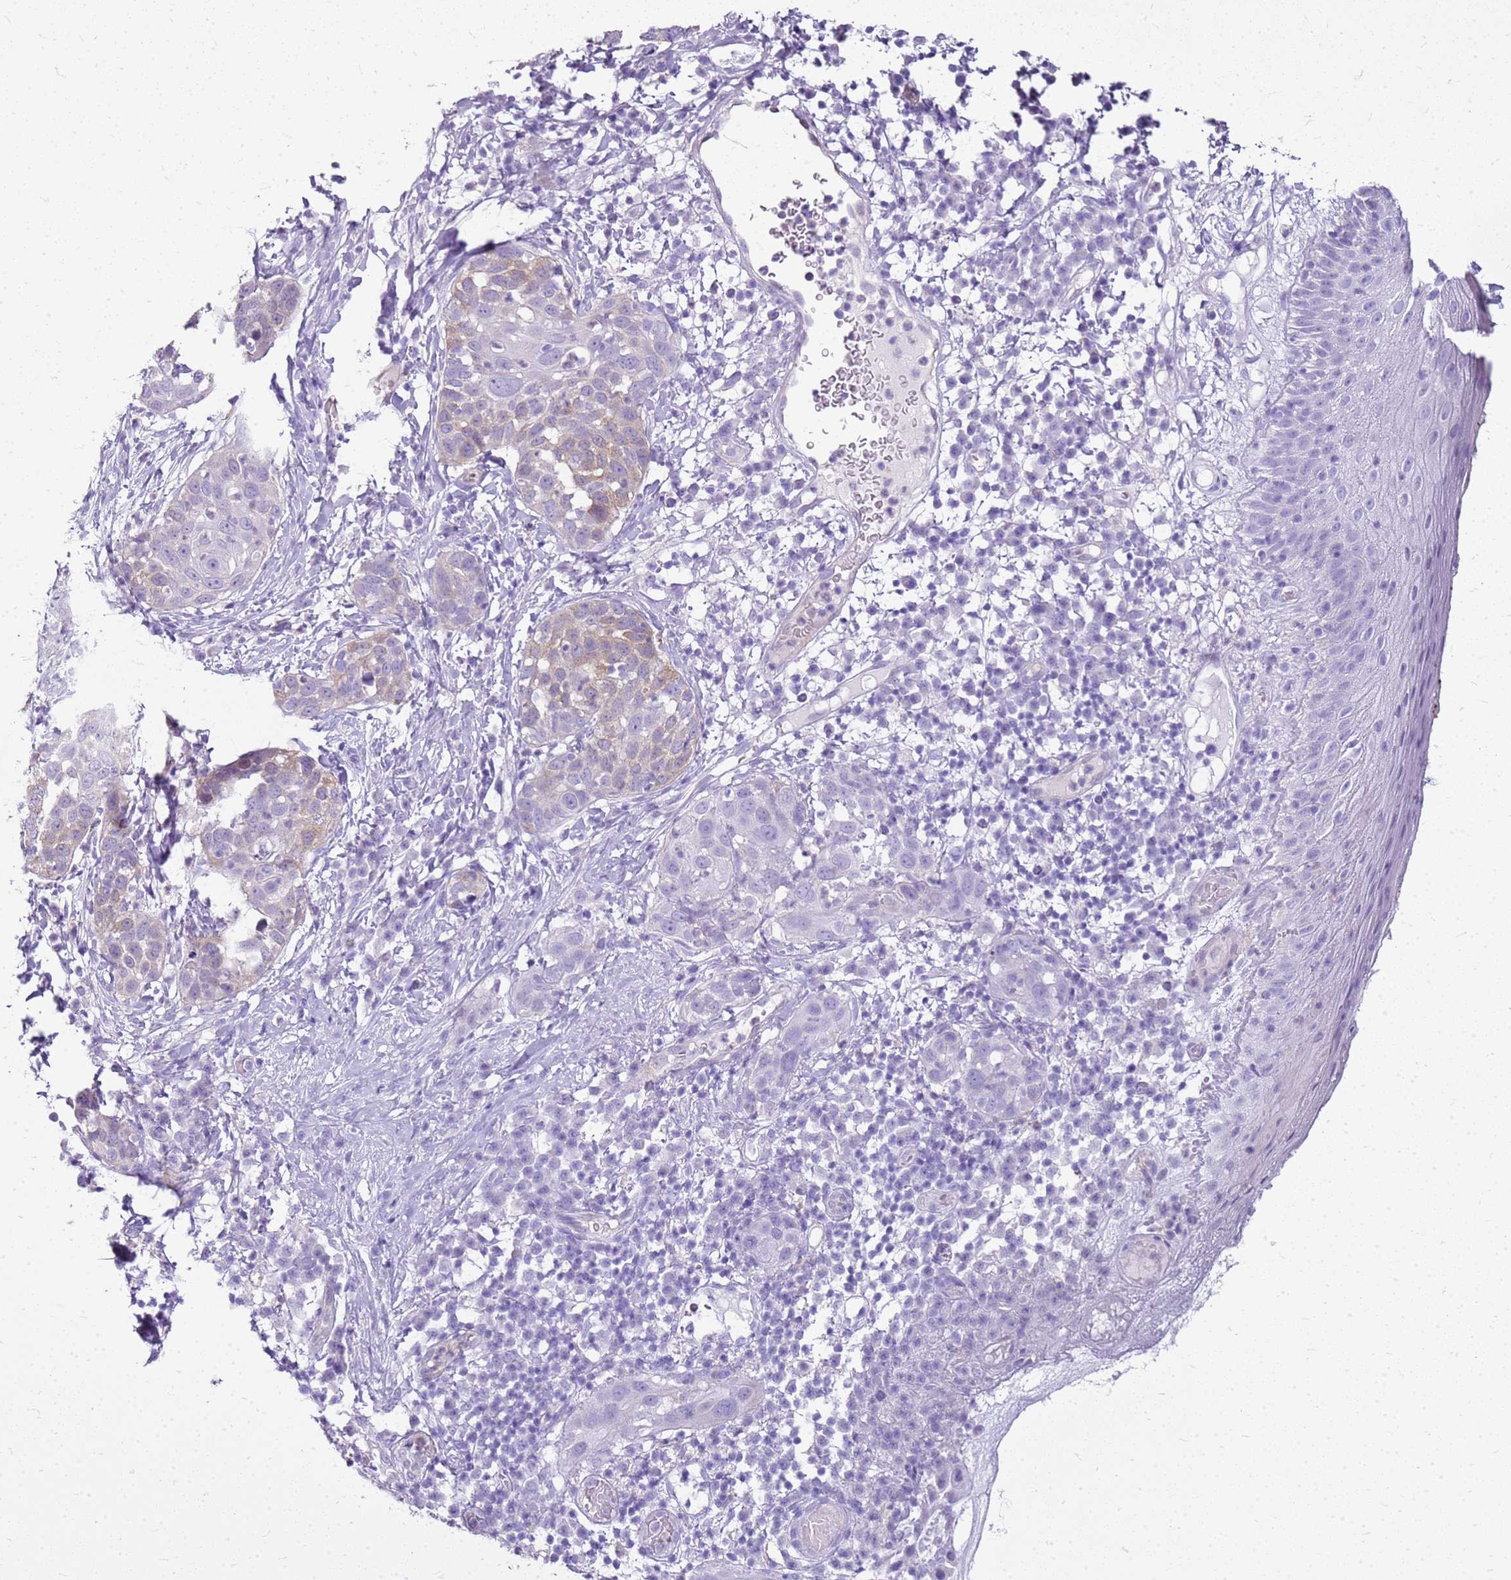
{"staining": {"intensity": "weak", "quantity": "<25%", "location": "cytoplasmic/membranous"}, "tissue": "skin cancer", "cell_type": "Tumor cells", "image_type": "cancer", "snomed": [{"axis": "morphology", "description": "Squamous cell carcinoma, NOS"}, {"axis": "topography", "description": "Skin"}], "caption": "Immunohistochemical staining of skin cancer demonstrates no significant expression in tumor cells. Brightfield microscopy of immunohistochemistry stained with DAB (brown) and hematoxylin (blue), captured at high magnification.", "gene": "SULT1E1", "patient": {"sex": "female", "age": 44}}